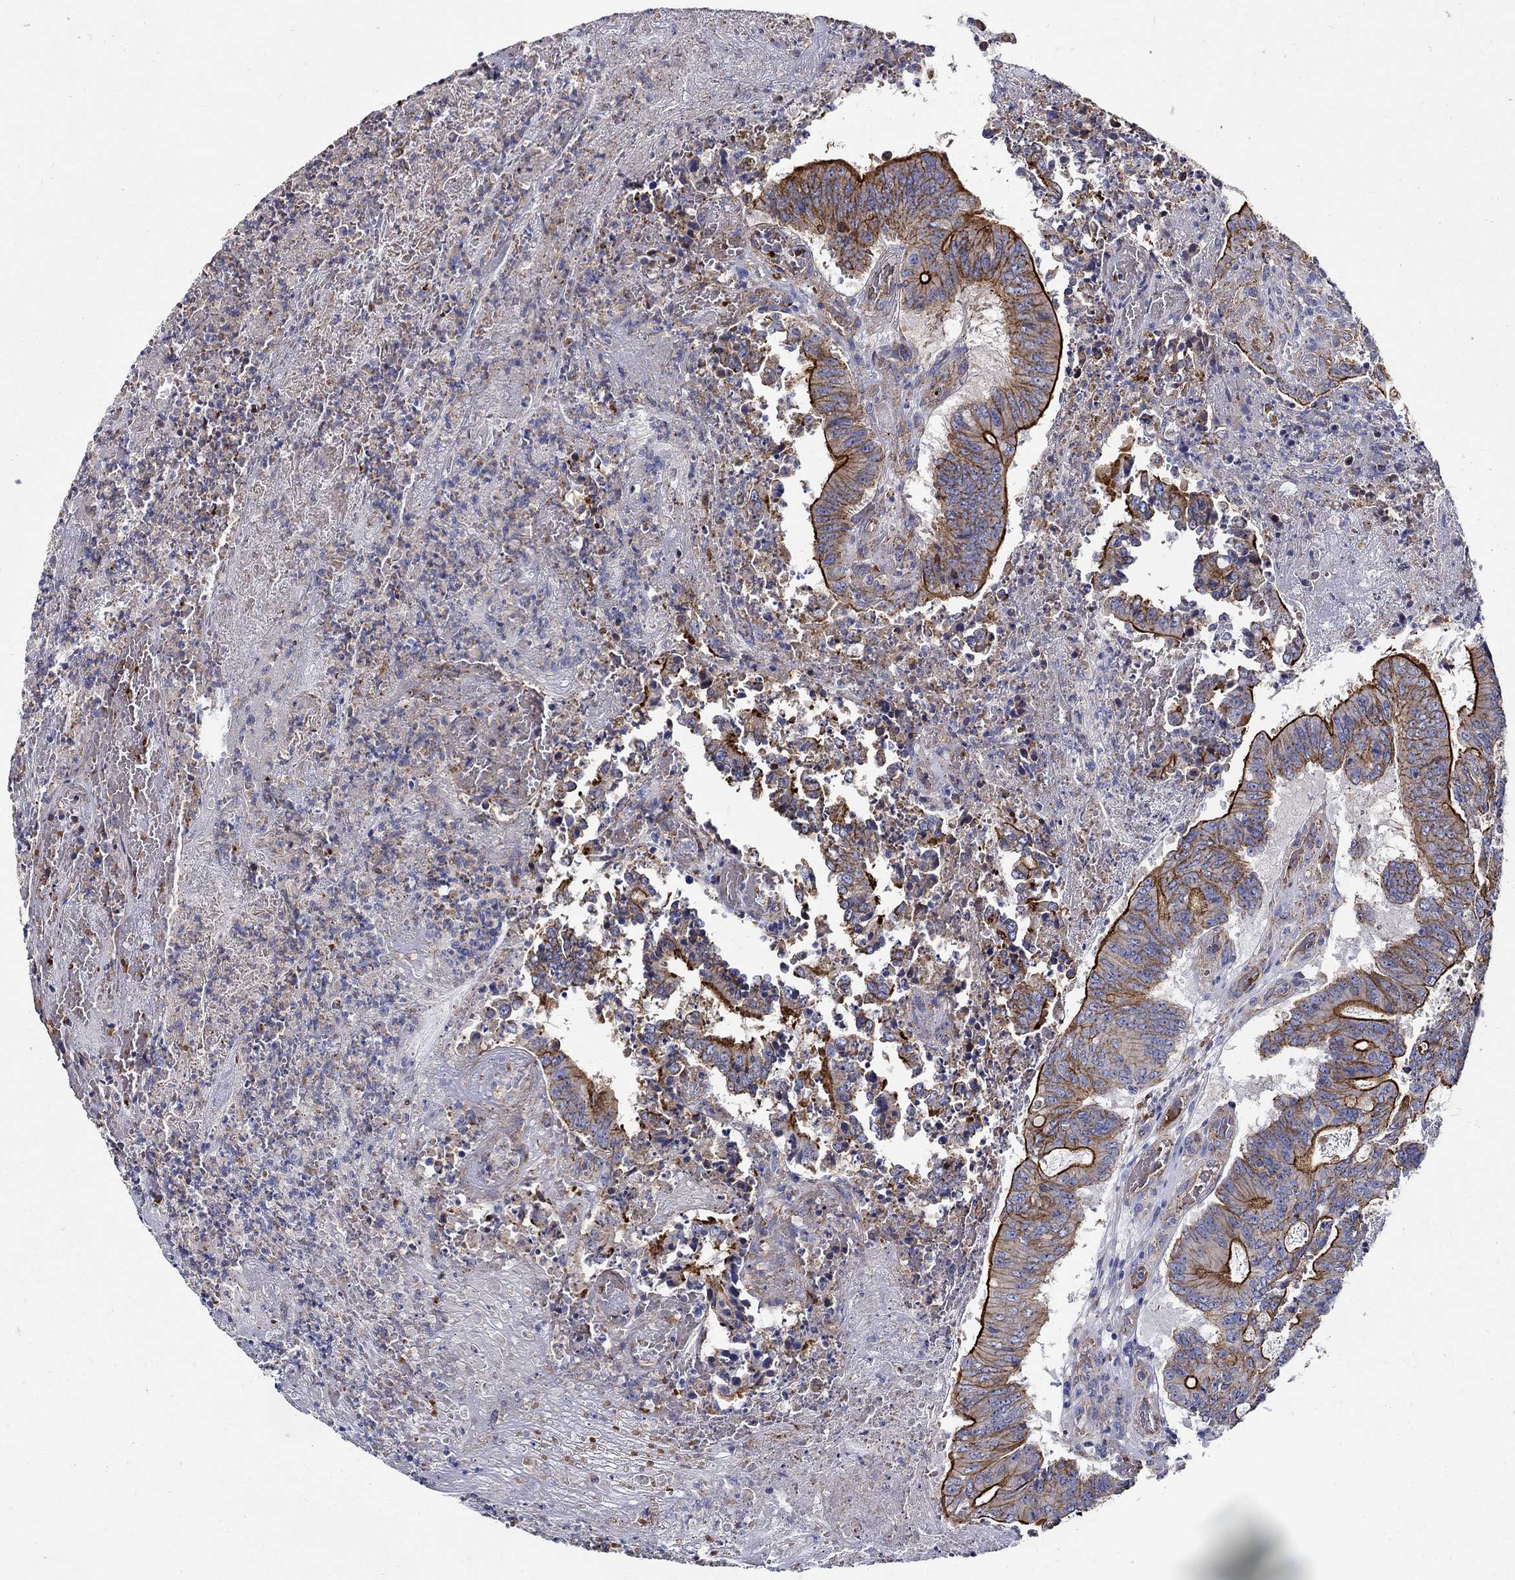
{"staining": {"intensity": "strong", "quantity": ">75%", "location": "cytoplasmic/membranous"}, "tissue": "colorectal cancer", "cell_type": "Tumor cells", "image_type": "cancer", "snomed": [{"axis": "morphology", "description": "Adenocarcinoma, NOS"}, {"axis": "topography", "description": "Colon"}], "caption": "Approximately >75% of tumor cells in colorectal cancer (adenocarcinoma) reveal strong cytoplasmic/membranous protein positivity as visualized by brown immunohistochemical staining.", "gene": "APBB3", "patient": {"sex": "female", "age": 70}}